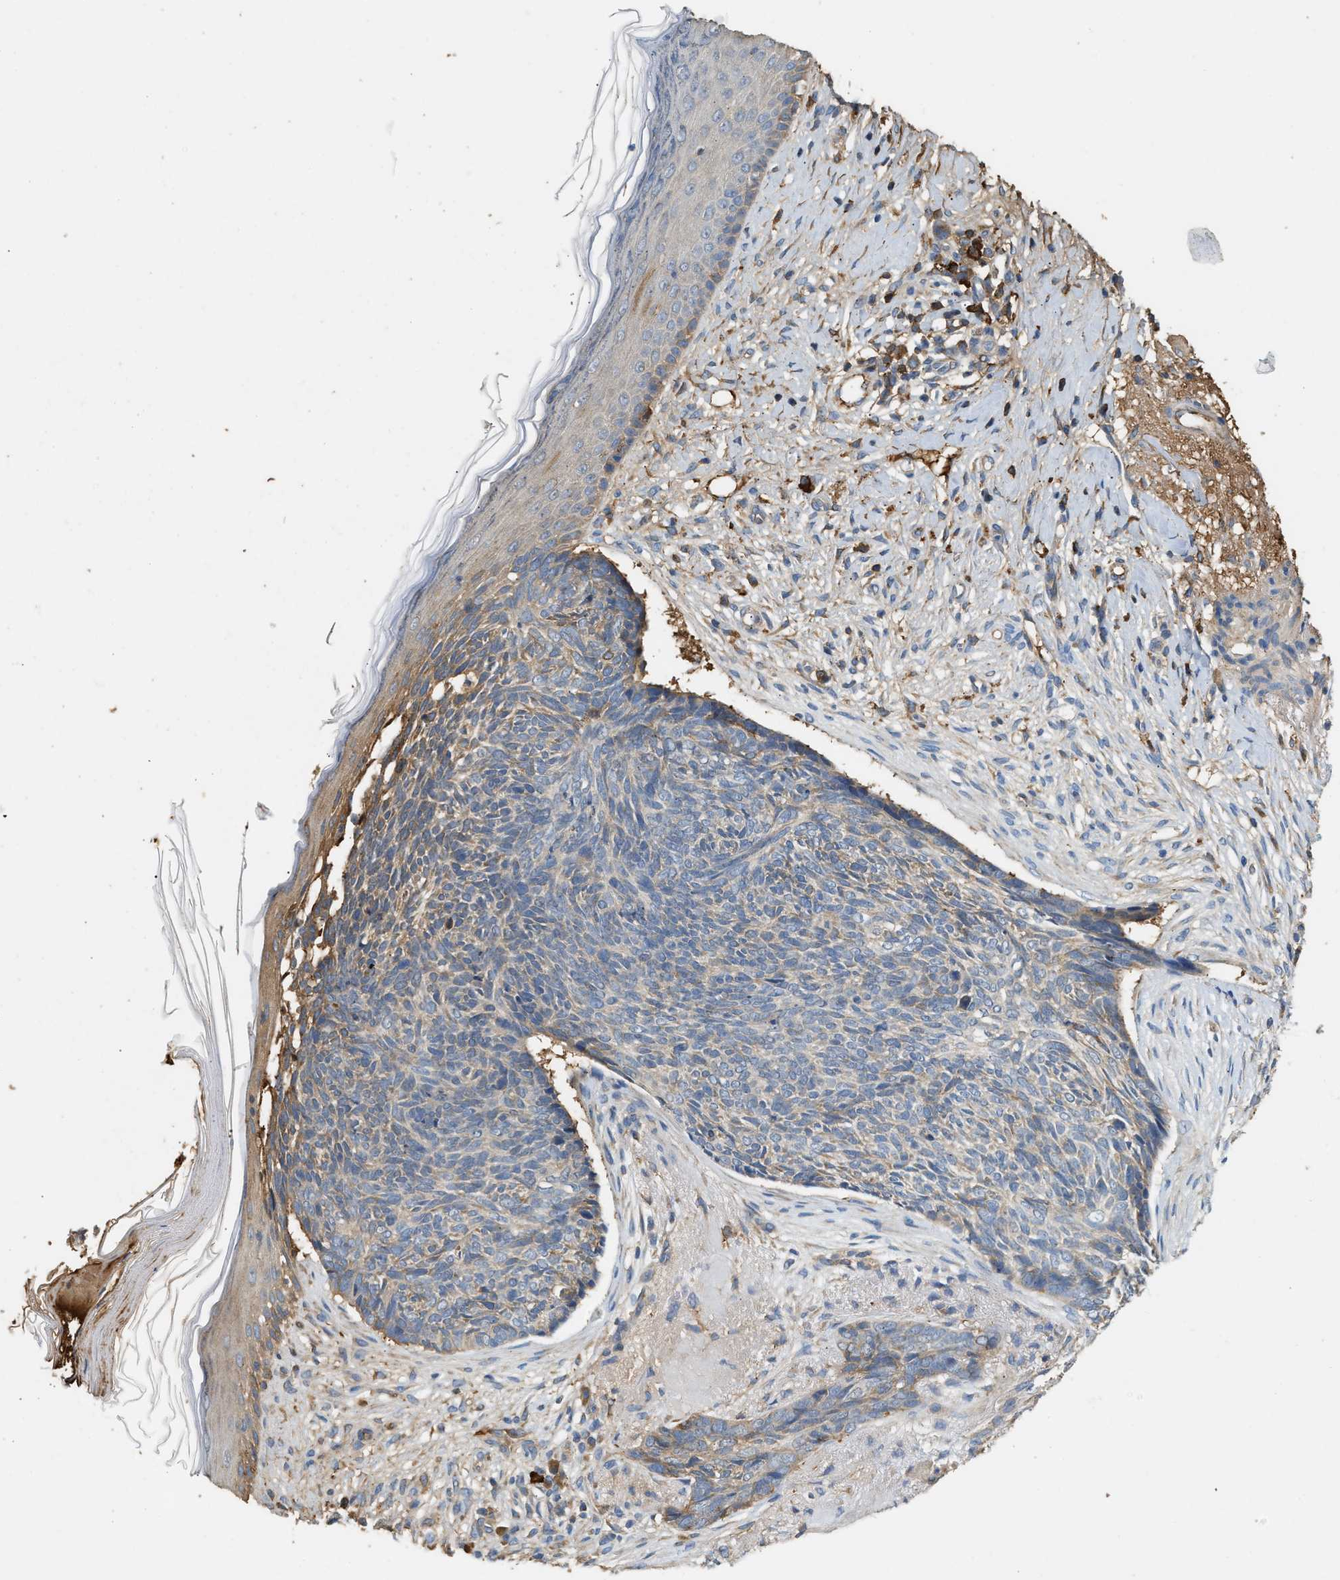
{"staining": {"intensity": "moderate", "quantity": "25%-75%", "location": "cytoplasmic/membranous"}, "tissue": "skin cancer", "cell_type": "Tumor cells", "image_type": "cancer", "snomed": [{"axis": "morphology", "description": "Basal cell carcinoma"}, {"axis": "topography", "description": "Skin"}], "caption": "Moderate cytoplasmic/membranous protein staining is seen in about 25%-75% of tumor cells in skin basal cell carcinoma. (DAB (3,3'-diaminobenzidine) = brown stain, brightfield microscopy at high magnification).", "gene": "TMEM268", "patient": {"sex": "female", "age": 84}}